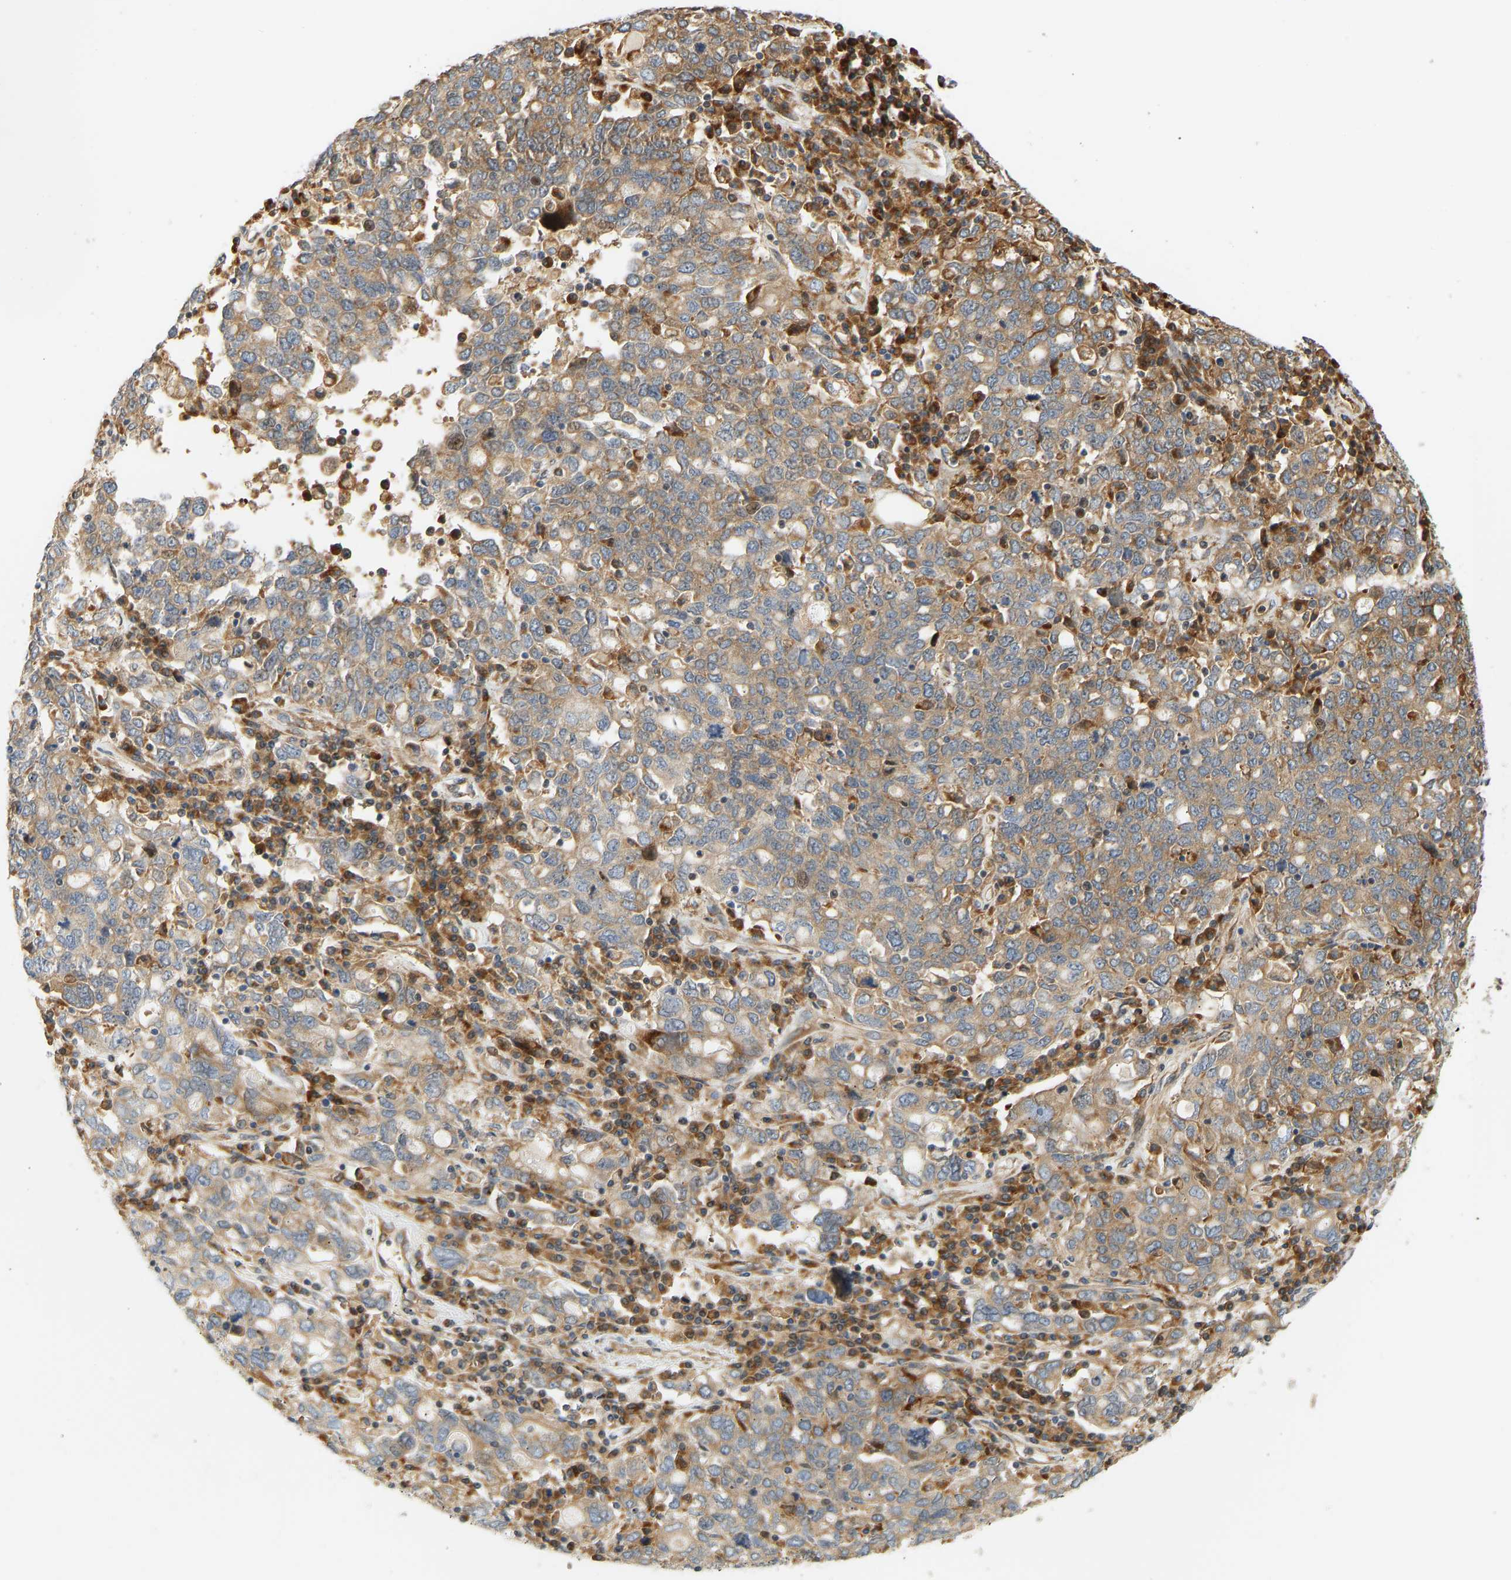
{"staining": {"intensity": "moderate", "quantity": ">75%", "location": "cytoplasmic/membranous"}, "tissue": "ovarian cancer", "cell_type": "Tumor cells", "image_type": "cancer", "snomed": [{"axis": "morphology", "description": "Carcinoma, endometroid"}, {"axis": "topography", "description": "Ovary"}], "caption": "A high-resolution micrograph shows immunohistochemistry (IHC) staining of ovarian cancer, which displays moderate cytoplasmic/membranous positivity in approximately >75% of tumor cells. The staining is performed using DAB brown chromogen to label protein expression. The nuclei are counter-stained blue using hematoxylin.", "gene": "RPS14", "patient": {"sex": "female", "age": 62}}